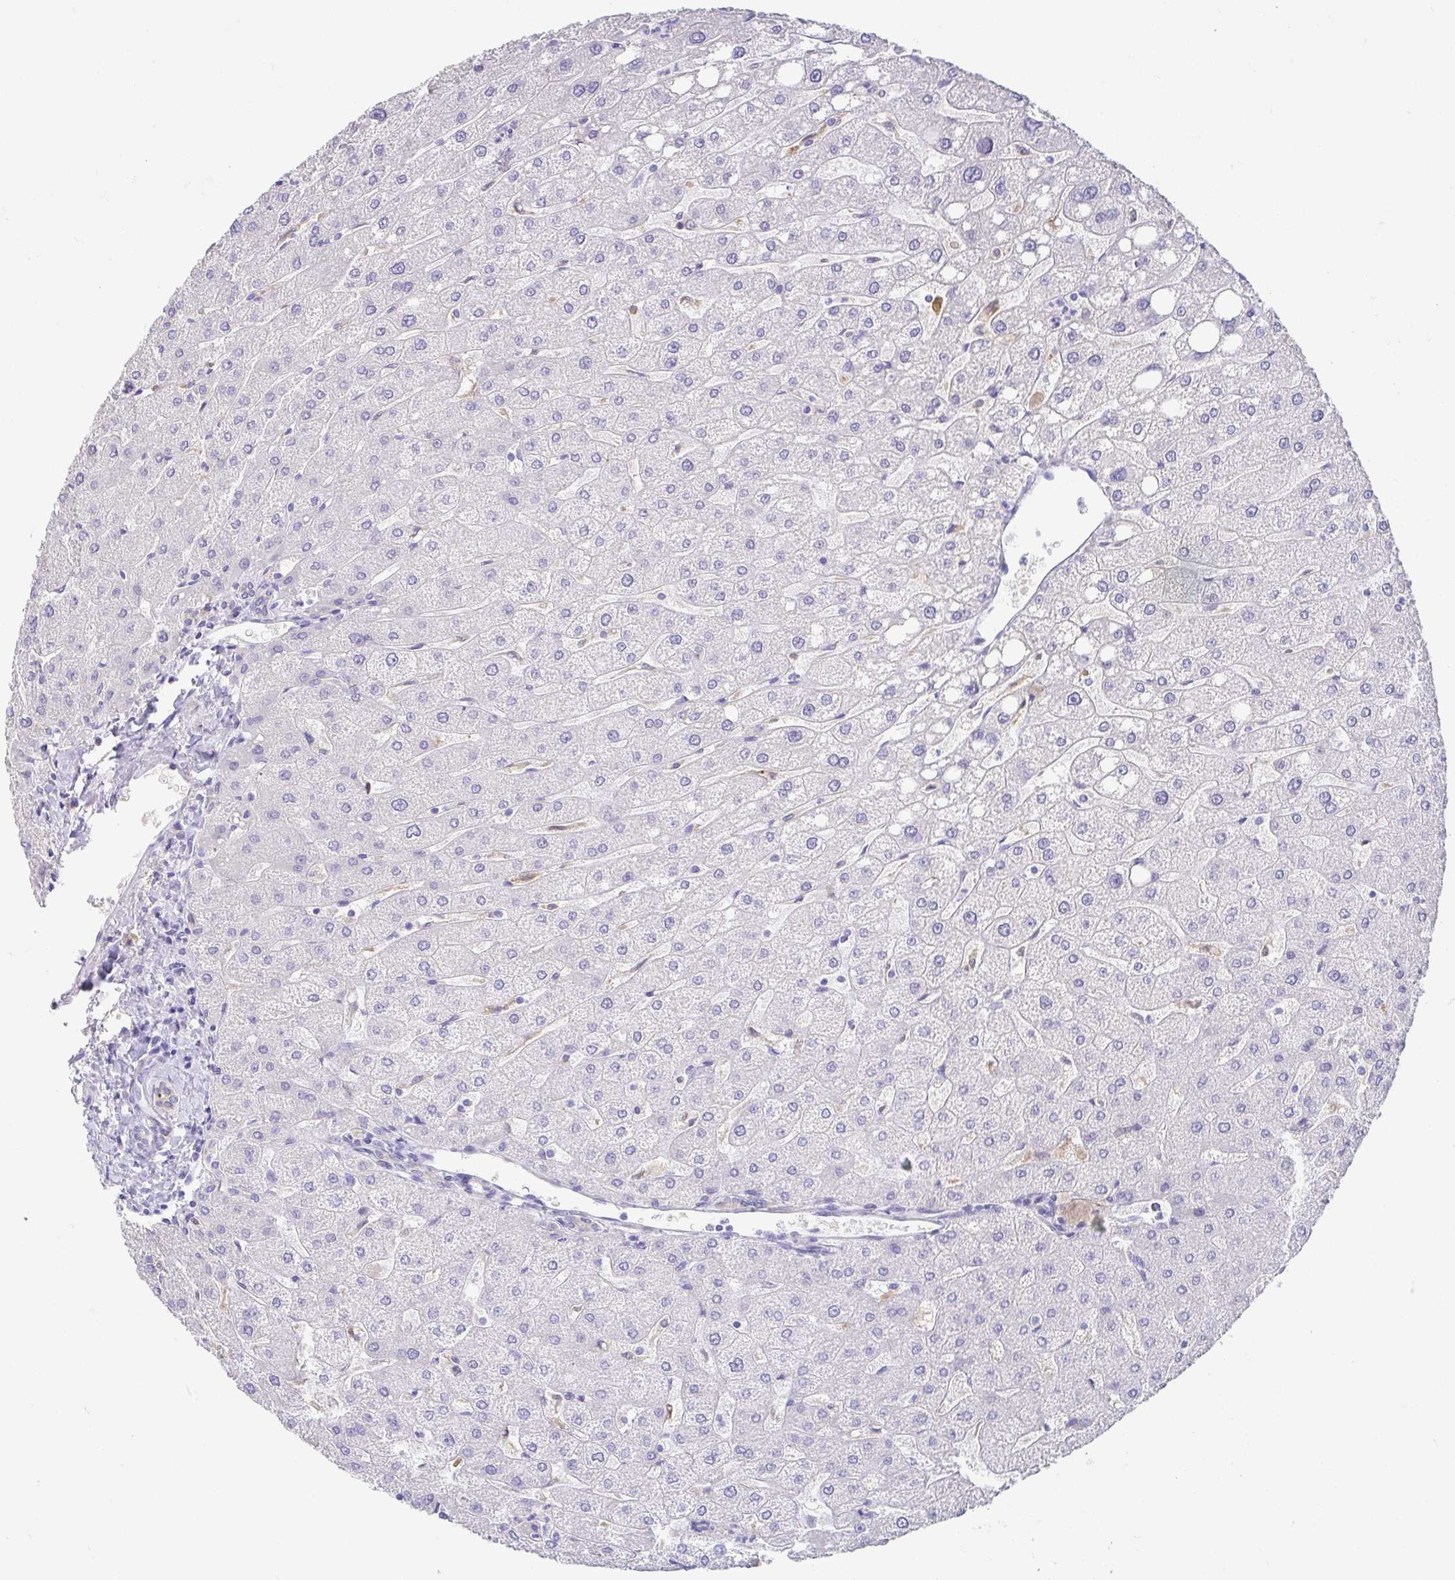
{"staining": {"intensity": "negative", "quantity": "none", "location": "none"}, "tissue": "liver", "cell_type": "Cholangiocytes", "image_type": "normal", "snomed": [{"axis": "morphology", "description": "Normal tissue, NOS"}, {"axis": "topography", "description": "Liver"}], "caption": "Immunohistochemical staining of normal human liver displays no significant staining in cholangiocytes.", "gene": "FABP3", "patient": {"sex": "male", "age": 67}}